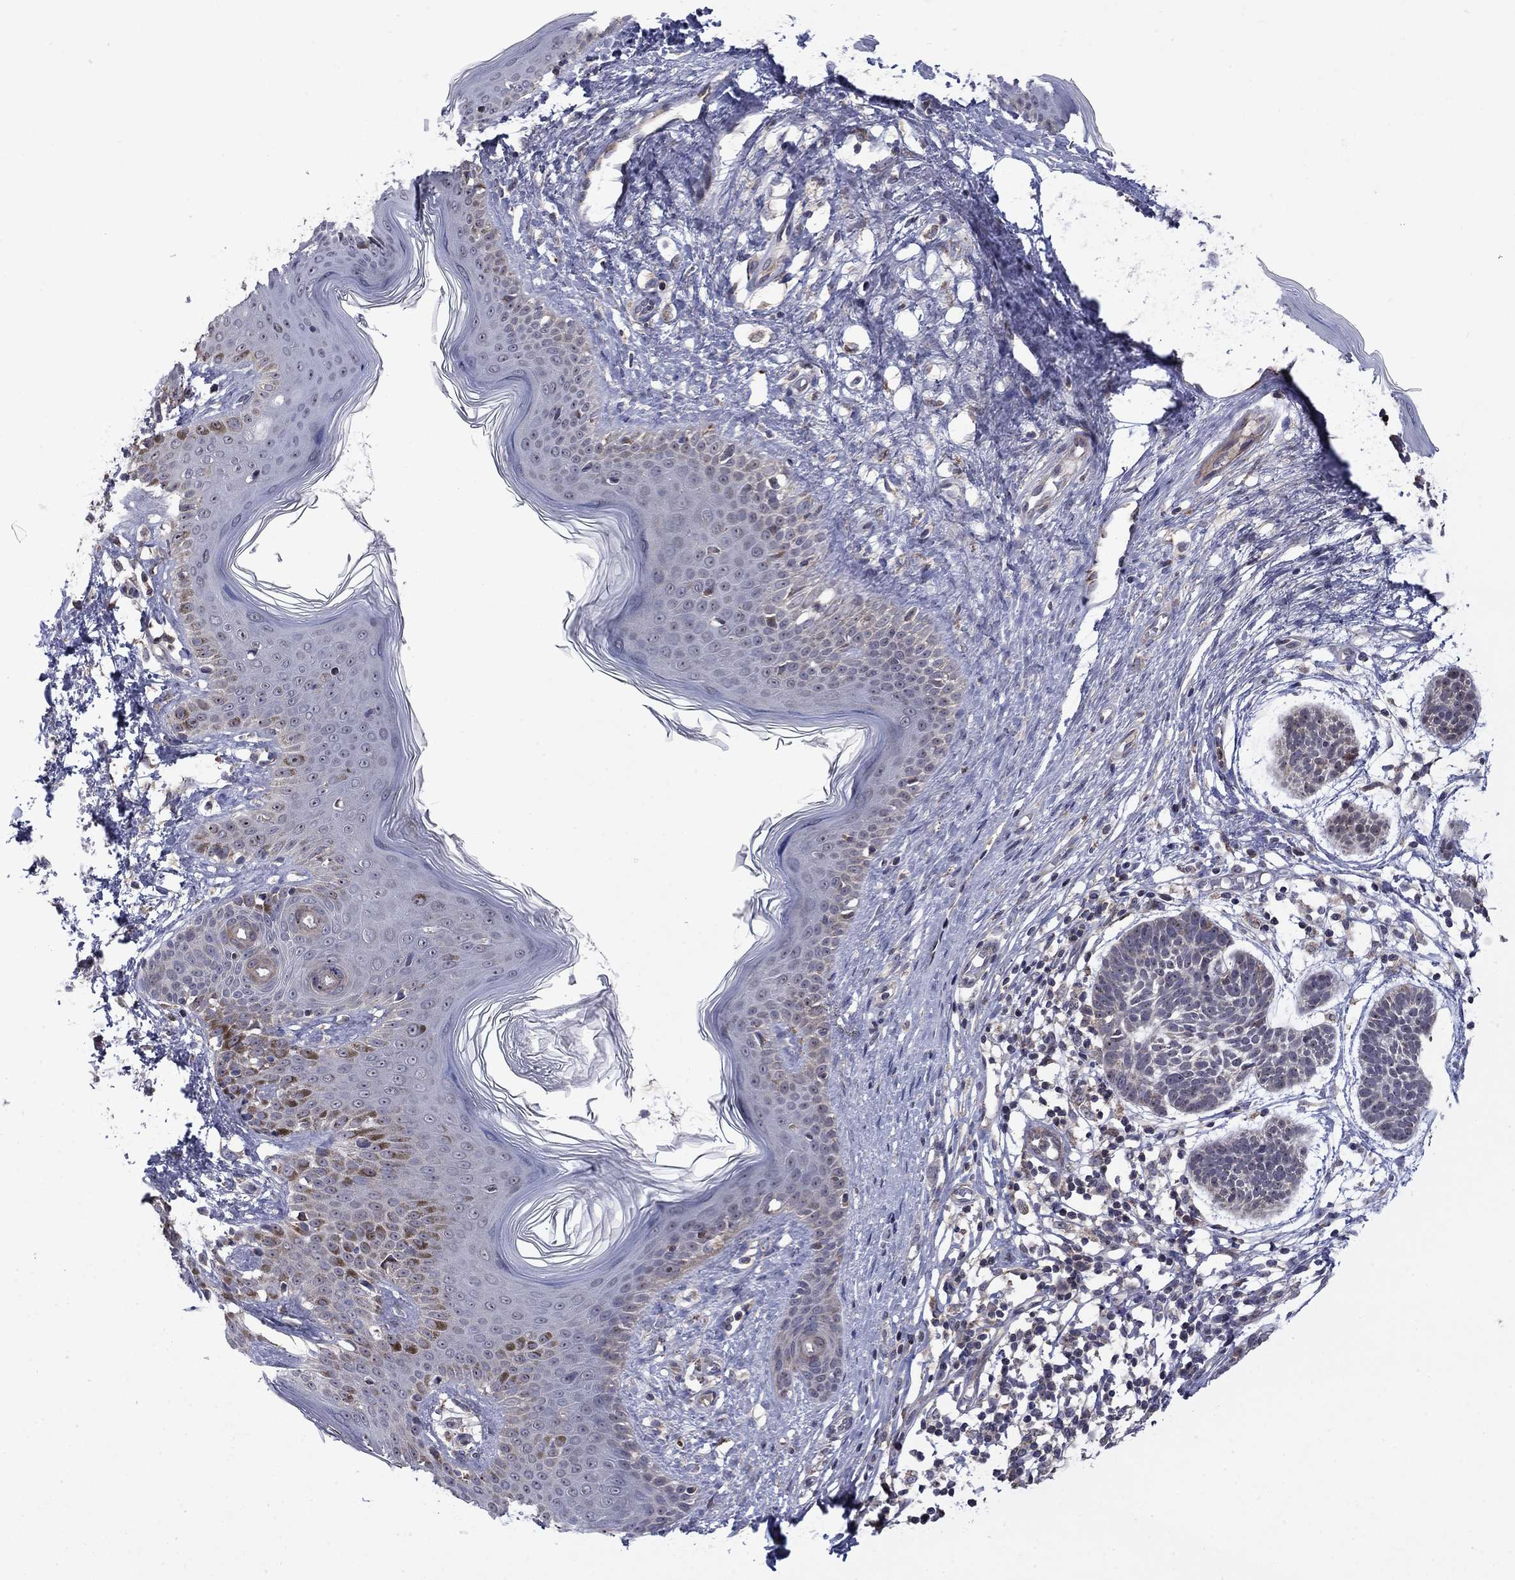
{"staining": {"intensity": "negative", "quantity": "none", "location": "none"}, "tissue": "skin cancer", "cell_type": "Tumor cells", "image_type": "cancer", "snomed": [{"axis": "morphology", "description": "Basal cell carcinoma"}, {"axis": "topography", "description": "Skin"}], "caption": "IHC histopathology image of neoplastic tissue: skin cancer (basal cell carcinoma) stained with DAB displays no significant protein staining in tumor cells.", "gene": "DOP1B", "patient": {"sex": "male", "age": 85}}